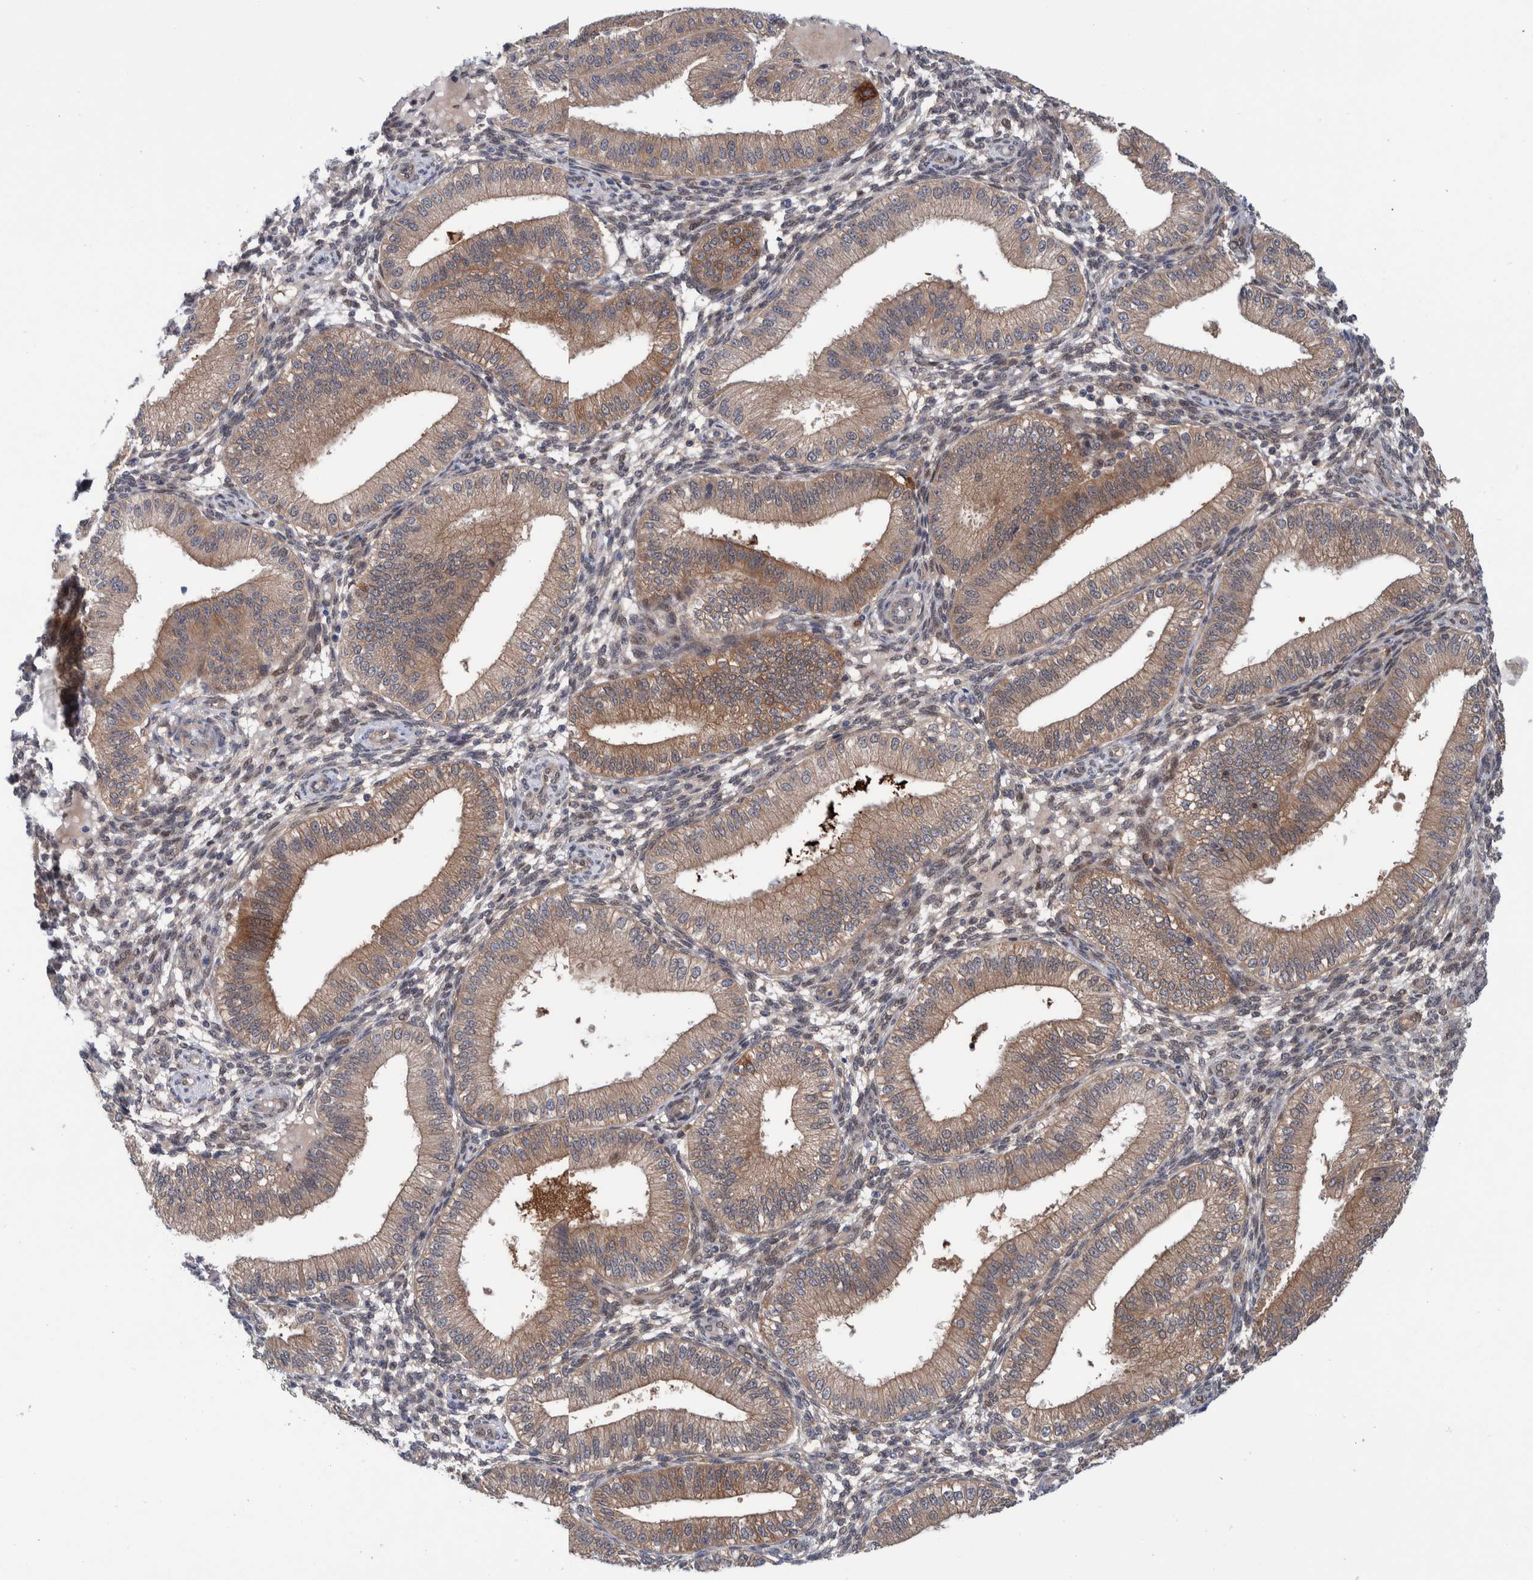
{"staining": {"intensity": "weak", "quantity": "25%-75%", "location": "nuclear"}, "tissue": "endometrium", "cell_type": "Cells in endometrial stroma", "image_type": "normal", "snomed": [{"axis": "morphology", "description": "Normal tissue, NOS"}, {"axis": "topography", "description": "Endometrium"}], "caption": "Protein analysis of normal endometrium shows weak nuclear expression in approximately 25%-75% of cells in endometrial stroma. The protein of interest is shown in brown color, while the nuclei are stained blue.", "gene": "PFAS", "patient": {"sex": "female", "age": 39}}